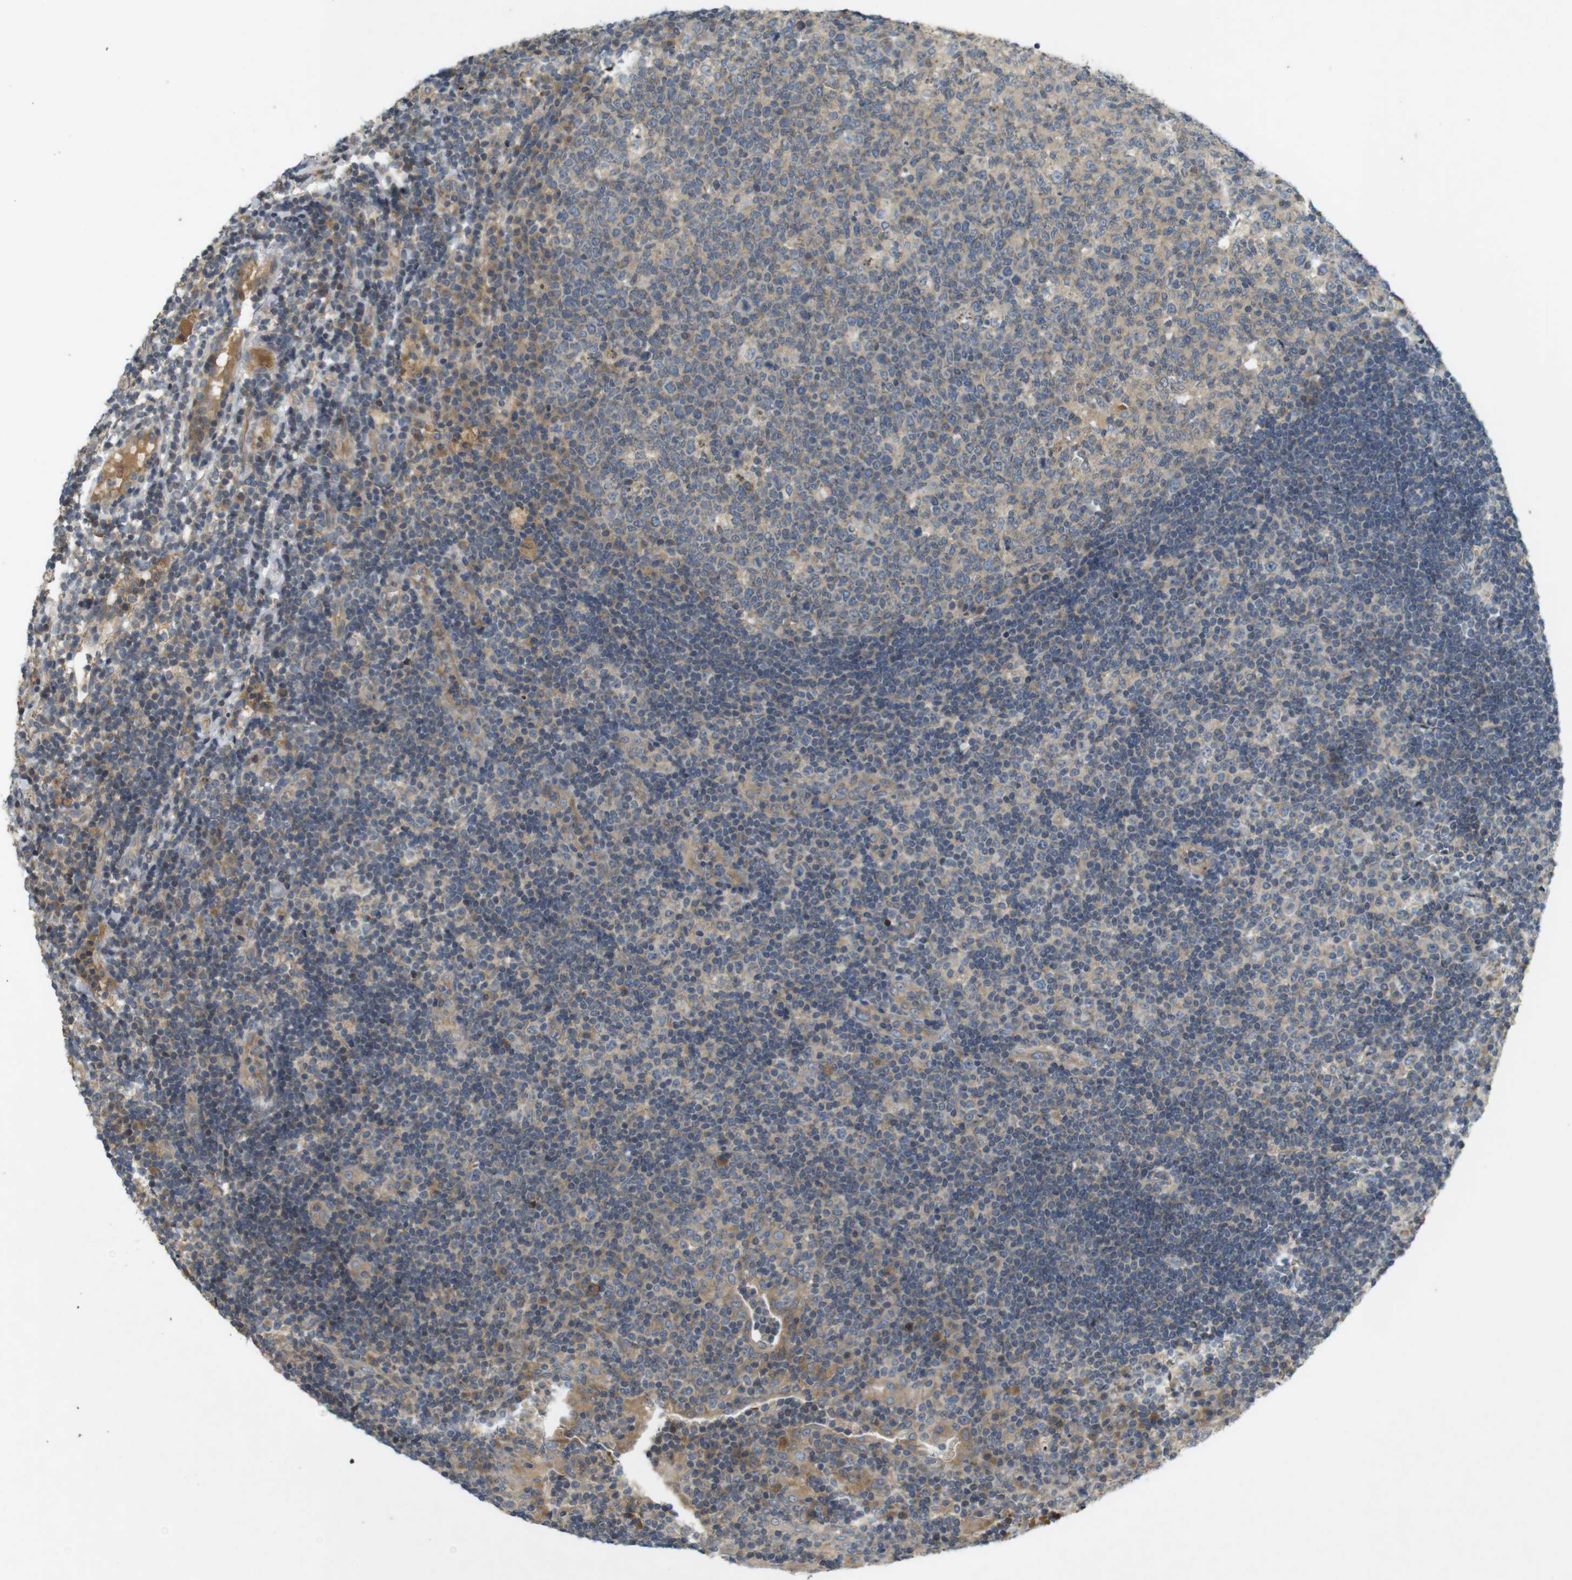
{"staining": {"intensity": "weak", "quantity": "25%-75%", "location": "cytoplasmic/membranous"}, "tissue": "tonsil", "cell_type": "Germinal center cells", "image_type": "normal", "snomed": [{"axis": "morphology", "description": "Normal tissue, NOS"}, {"axis": "topography", "description": "Tonsil"}], "caption": "Immunohistochemical staining of normal human tonsil exhibits low levels of weak cytoplasmic/membranous staining in about 25%-75% of germinal center cells.", "gene": "CLTC", "patient": {"sex": "female", "age": 40}}